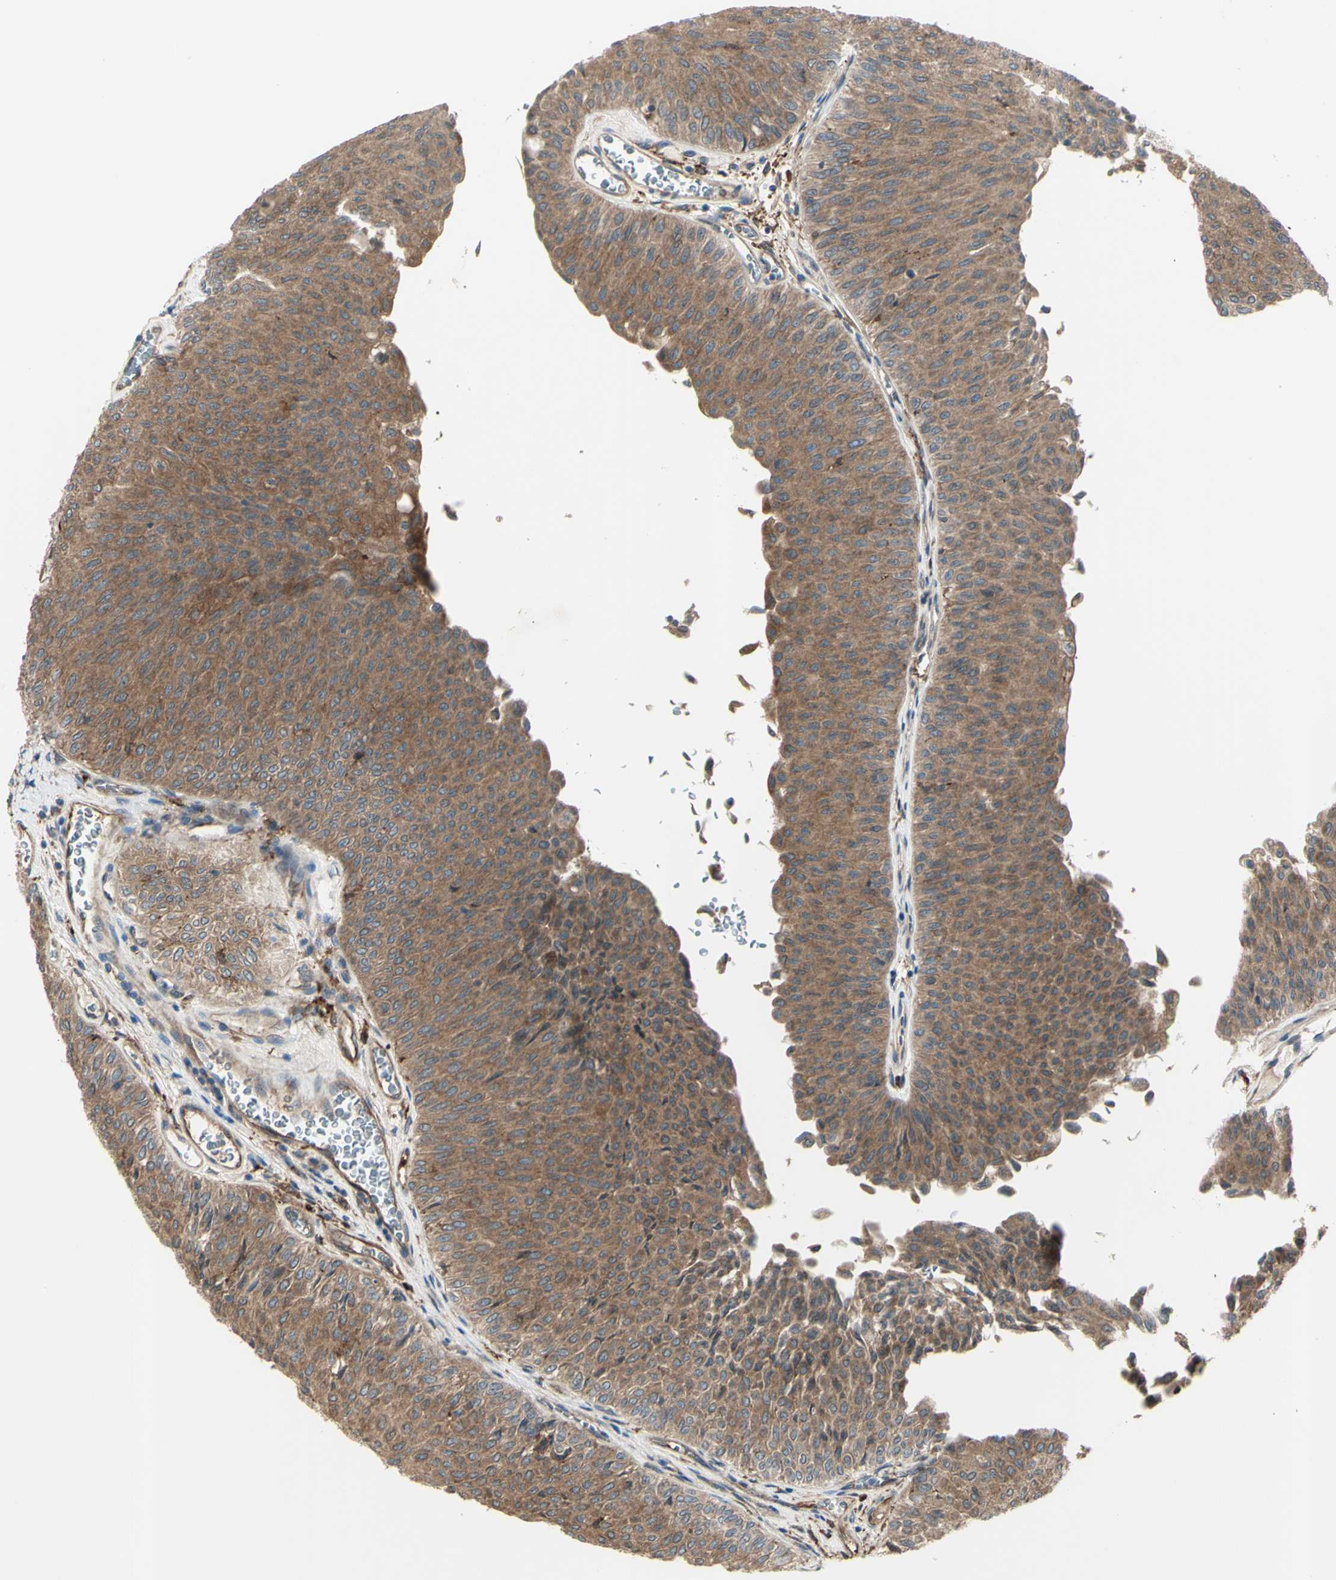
{"staining": {"intensity": "moderate", "quantity": ">75%", "location": "cytoplasmic/membranous"}, "tissue": "urothelial cancer", "cell_type": "Tumor cells", "image_type": "cancer", "snomed": [{"axis": "morphology", "description": "Urothelial carcinoma, Low grade"}, {"axis": "topography", "description": "Urinary bladder"}], "caption": "A high-resolution micrograph shows immunohistochemistry staining of low-grade urothelial carcinoma, which reveals moderate cytoplasmic/membranous positivity in approximately >75% of tumor cells.", "gene": "IGSF9B", "patient": {"sex": "male", "age": 78}}